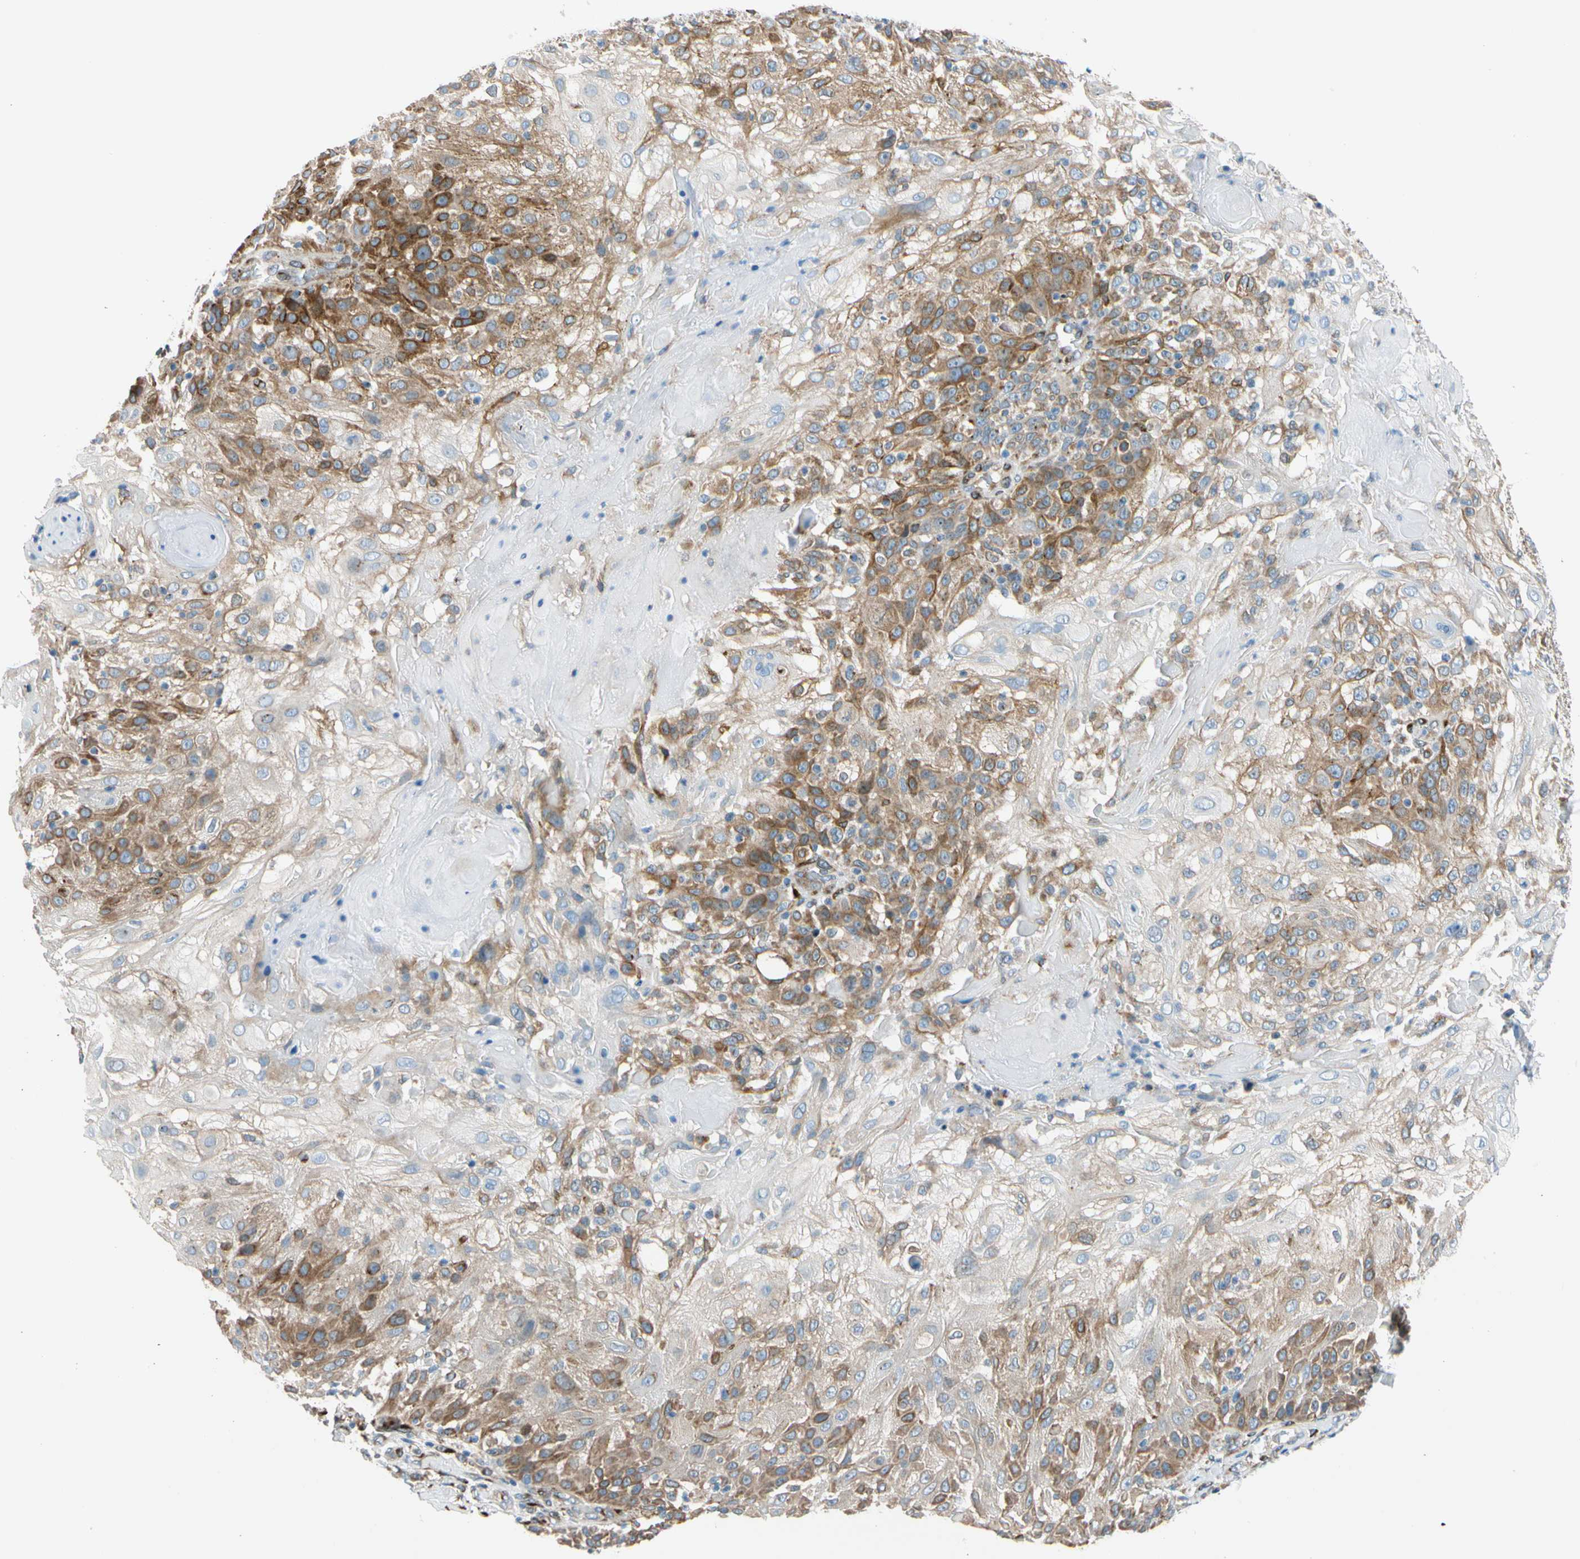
{"staining": {"intensity": "moderate", "quantity": ">75%", "location": "cytoplasmic/membranous"}, "tissue": "skin cancer", "cell_type": "Tumor cells", "image_type": "cancer", "snomed": [{"axis": "morphology", "description": "Normal tissue, NOS"}, {"axis": "morphology", "description": "Squamous cell carcinoma, NOS"}, {"axis": "topography", "description": "Skin"}], "caption": "Skin cancer was stained to show a protein in brown. There is medium levels of moderate cytoplasmic/membranous positivity in about >75% of tumor cells.", "gene": "NUCB1", "patient": {"sex": "female", "age": 83}}